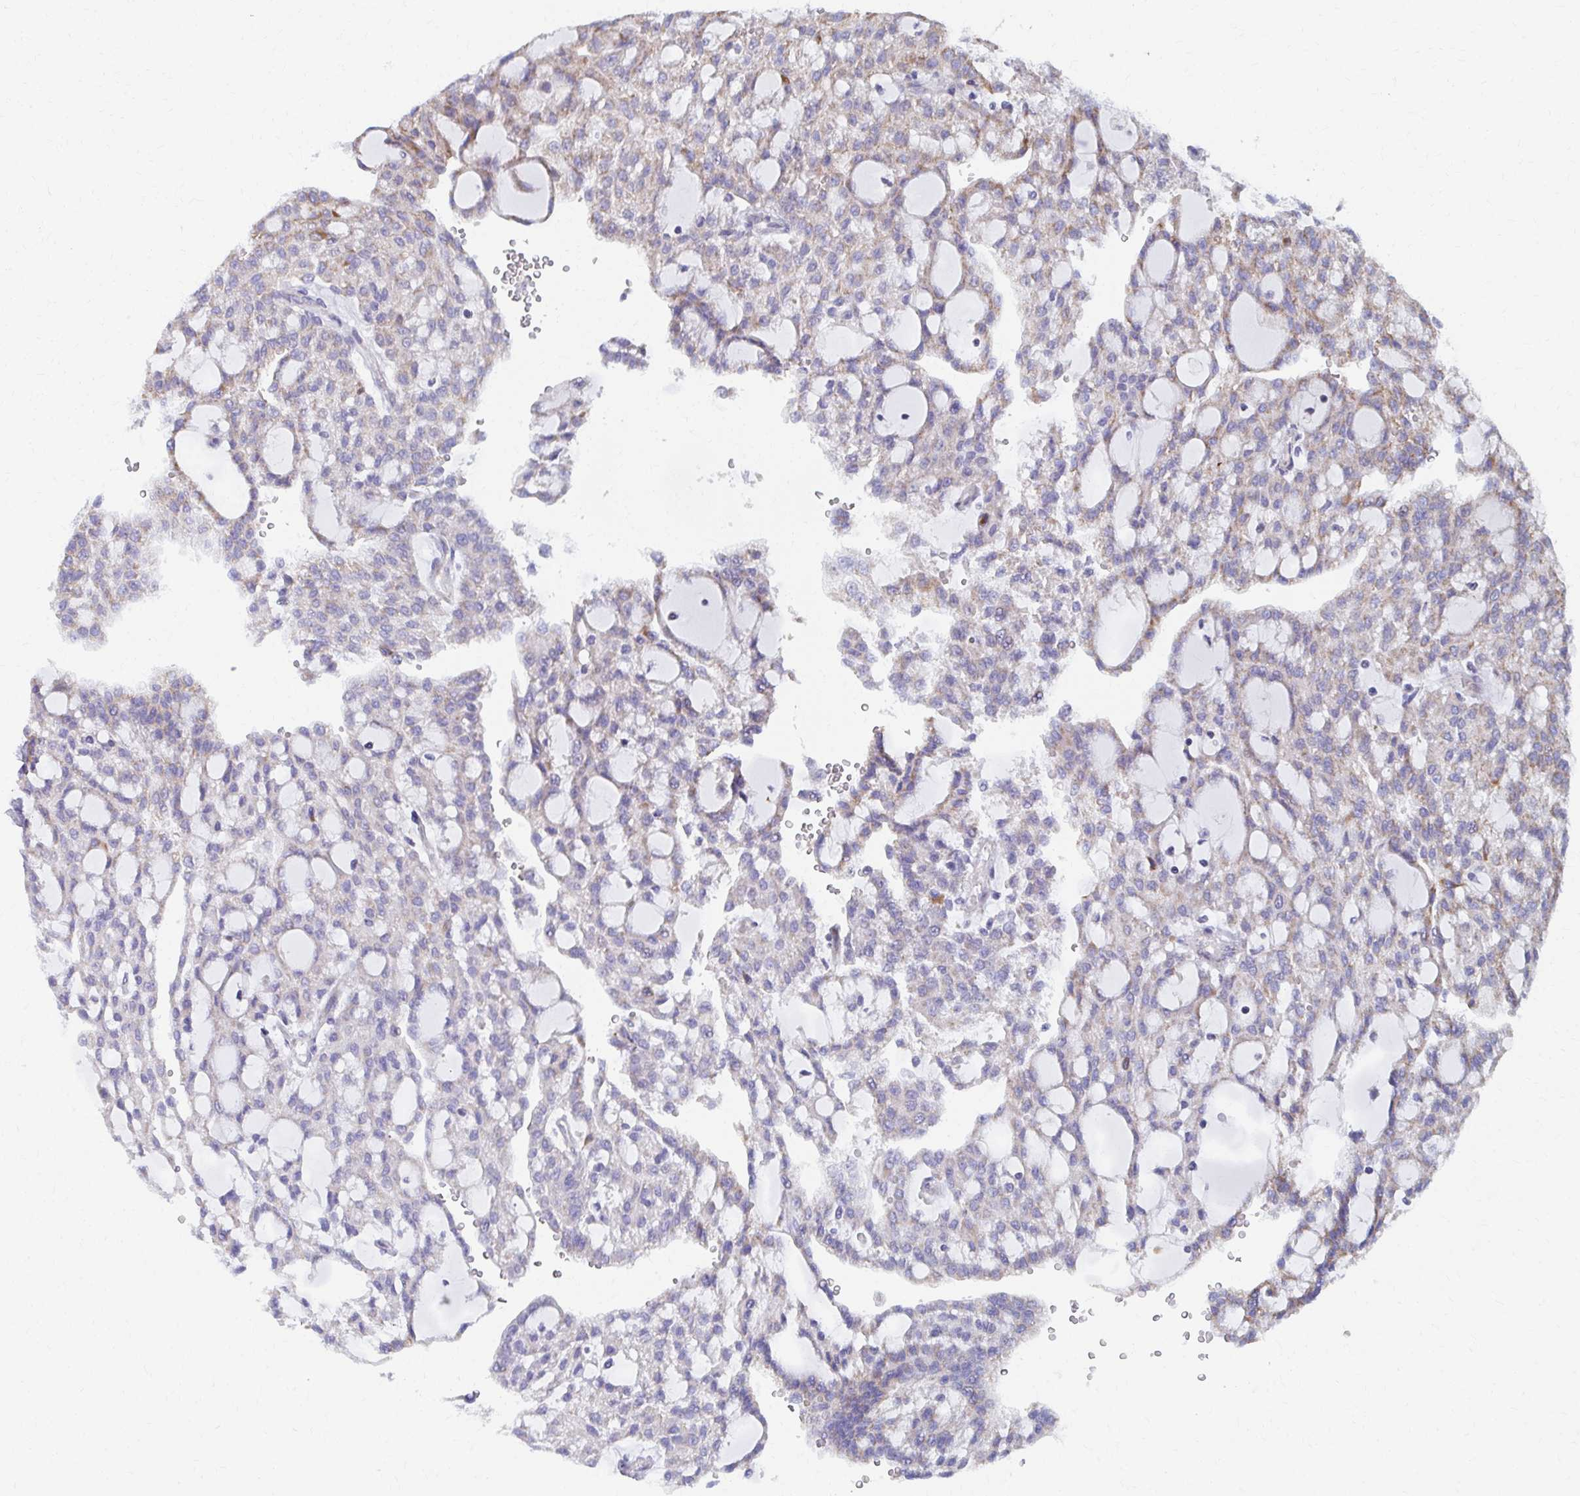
{"staining": {"intensity": "weak", "quantity": "25%-75%", "location": "cytoplasmic/membranous"}, "tissue": "renal cancer", "cell_type": "Tumor cells", "image_type": "cancer", "snomed": [{"axis": "morphology", "description": "Adenocarcinoma, NOS"}, {"axis": "topography", "description": "Kidney"}], "caption": "Protein expression by immunohistochemistry demonstrates weak cytoplasmic/membranous staining in approximately 25%-75% of tumor cells in renal cancer. Immunohistochemistry (ihc) stains the protein of interest in brown and the nuclei are stained blue.", "gene": "RCC1L", "patient": {"sex": "male", "age": 63}}